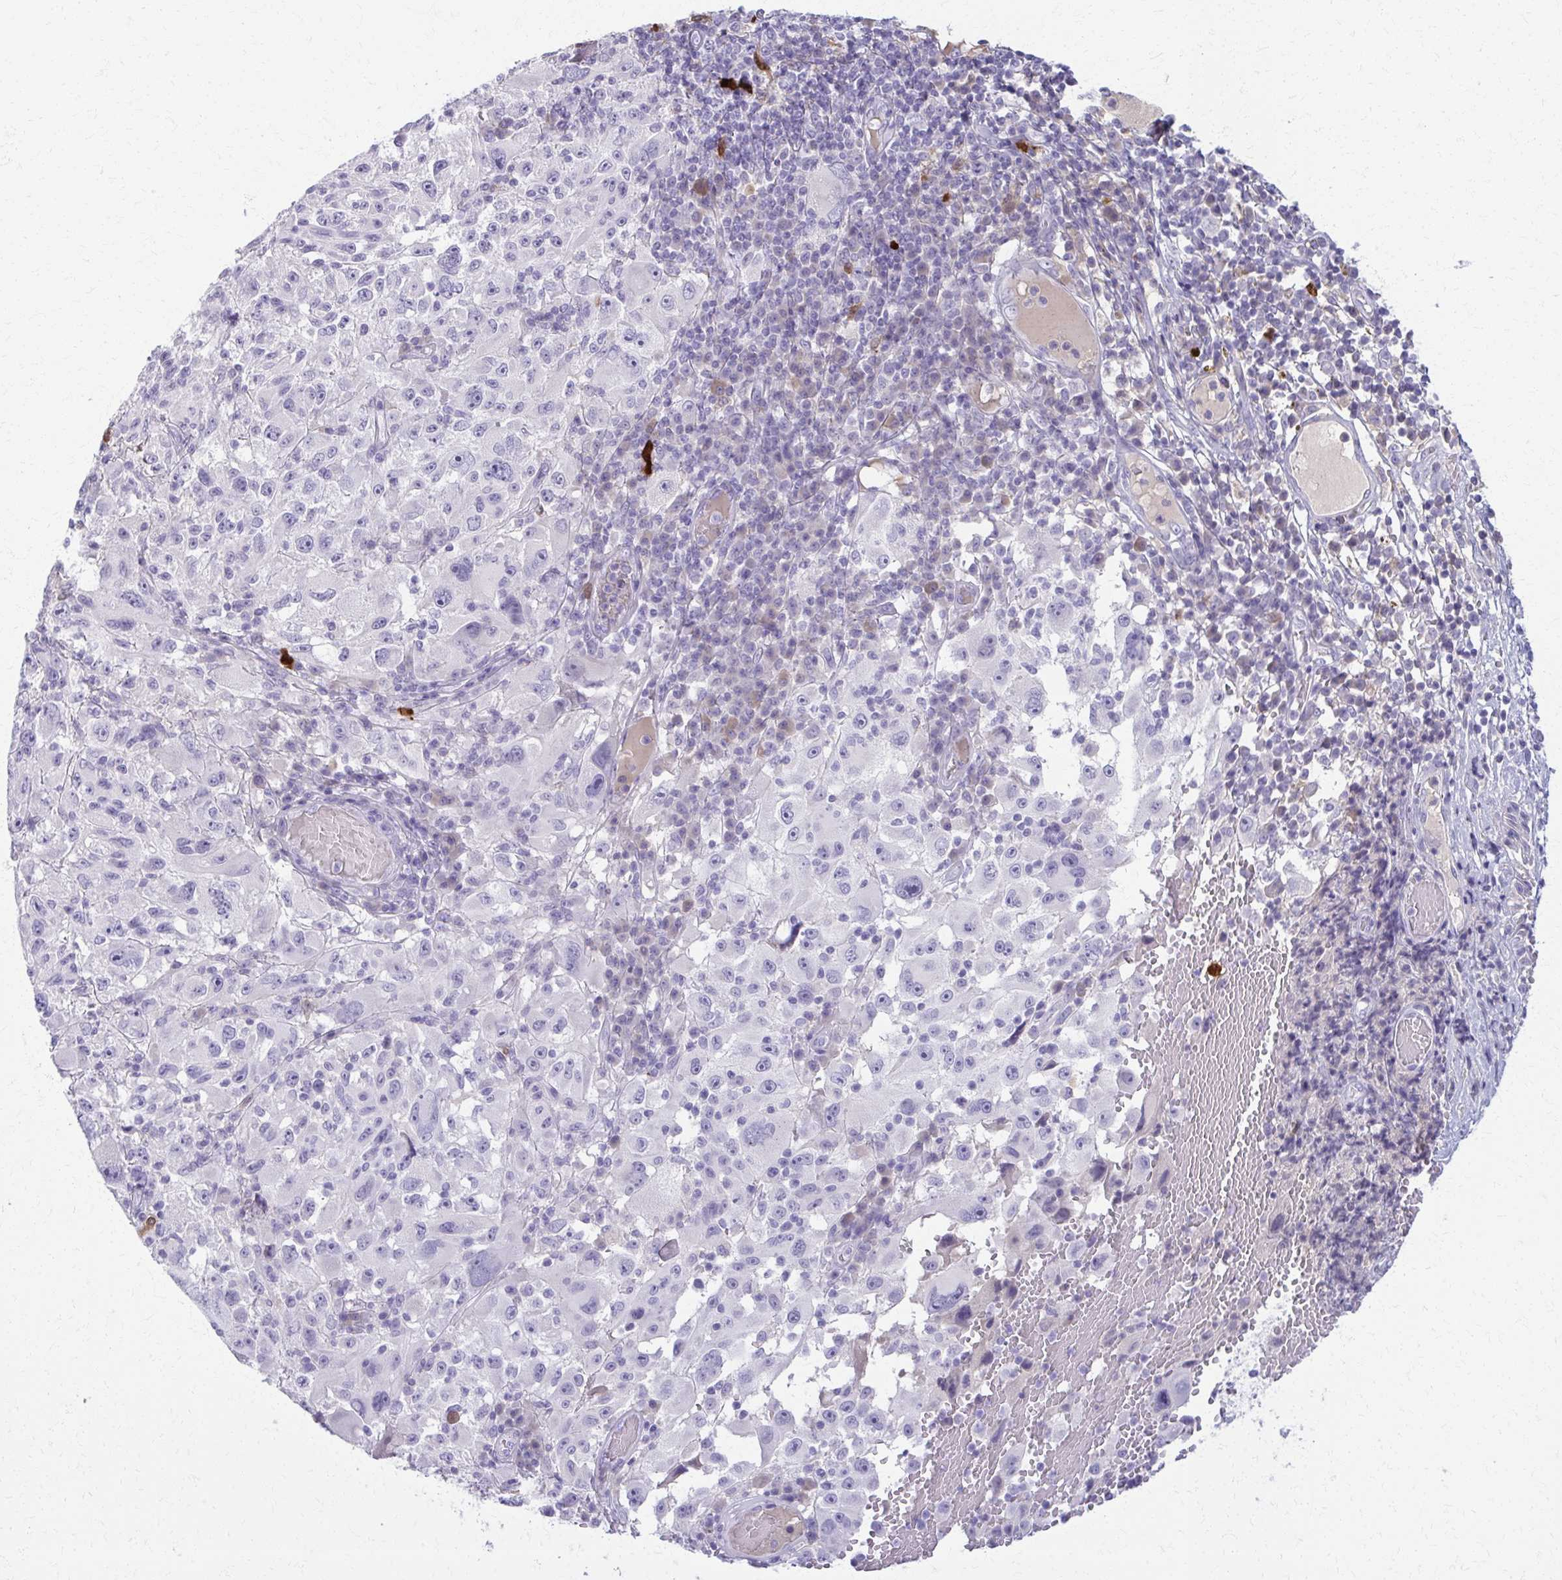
{"staining": {"intensity": "negative", "quantity": "none", "location": "none"}, "tissue": "melanoma", "cell_type": "Tumor cells", "image_type": "cancer", "snomed": [{"axis": "morphology", "description": "Malignant melanoma, NOS"}, {"axis": "topography", "description": "Skin"}], "caption": "The image exhibits no staining of tumor cells in malignant melanoma.", "gene": "OR4M1", "patient": {"sex": "female", "age": 71}}